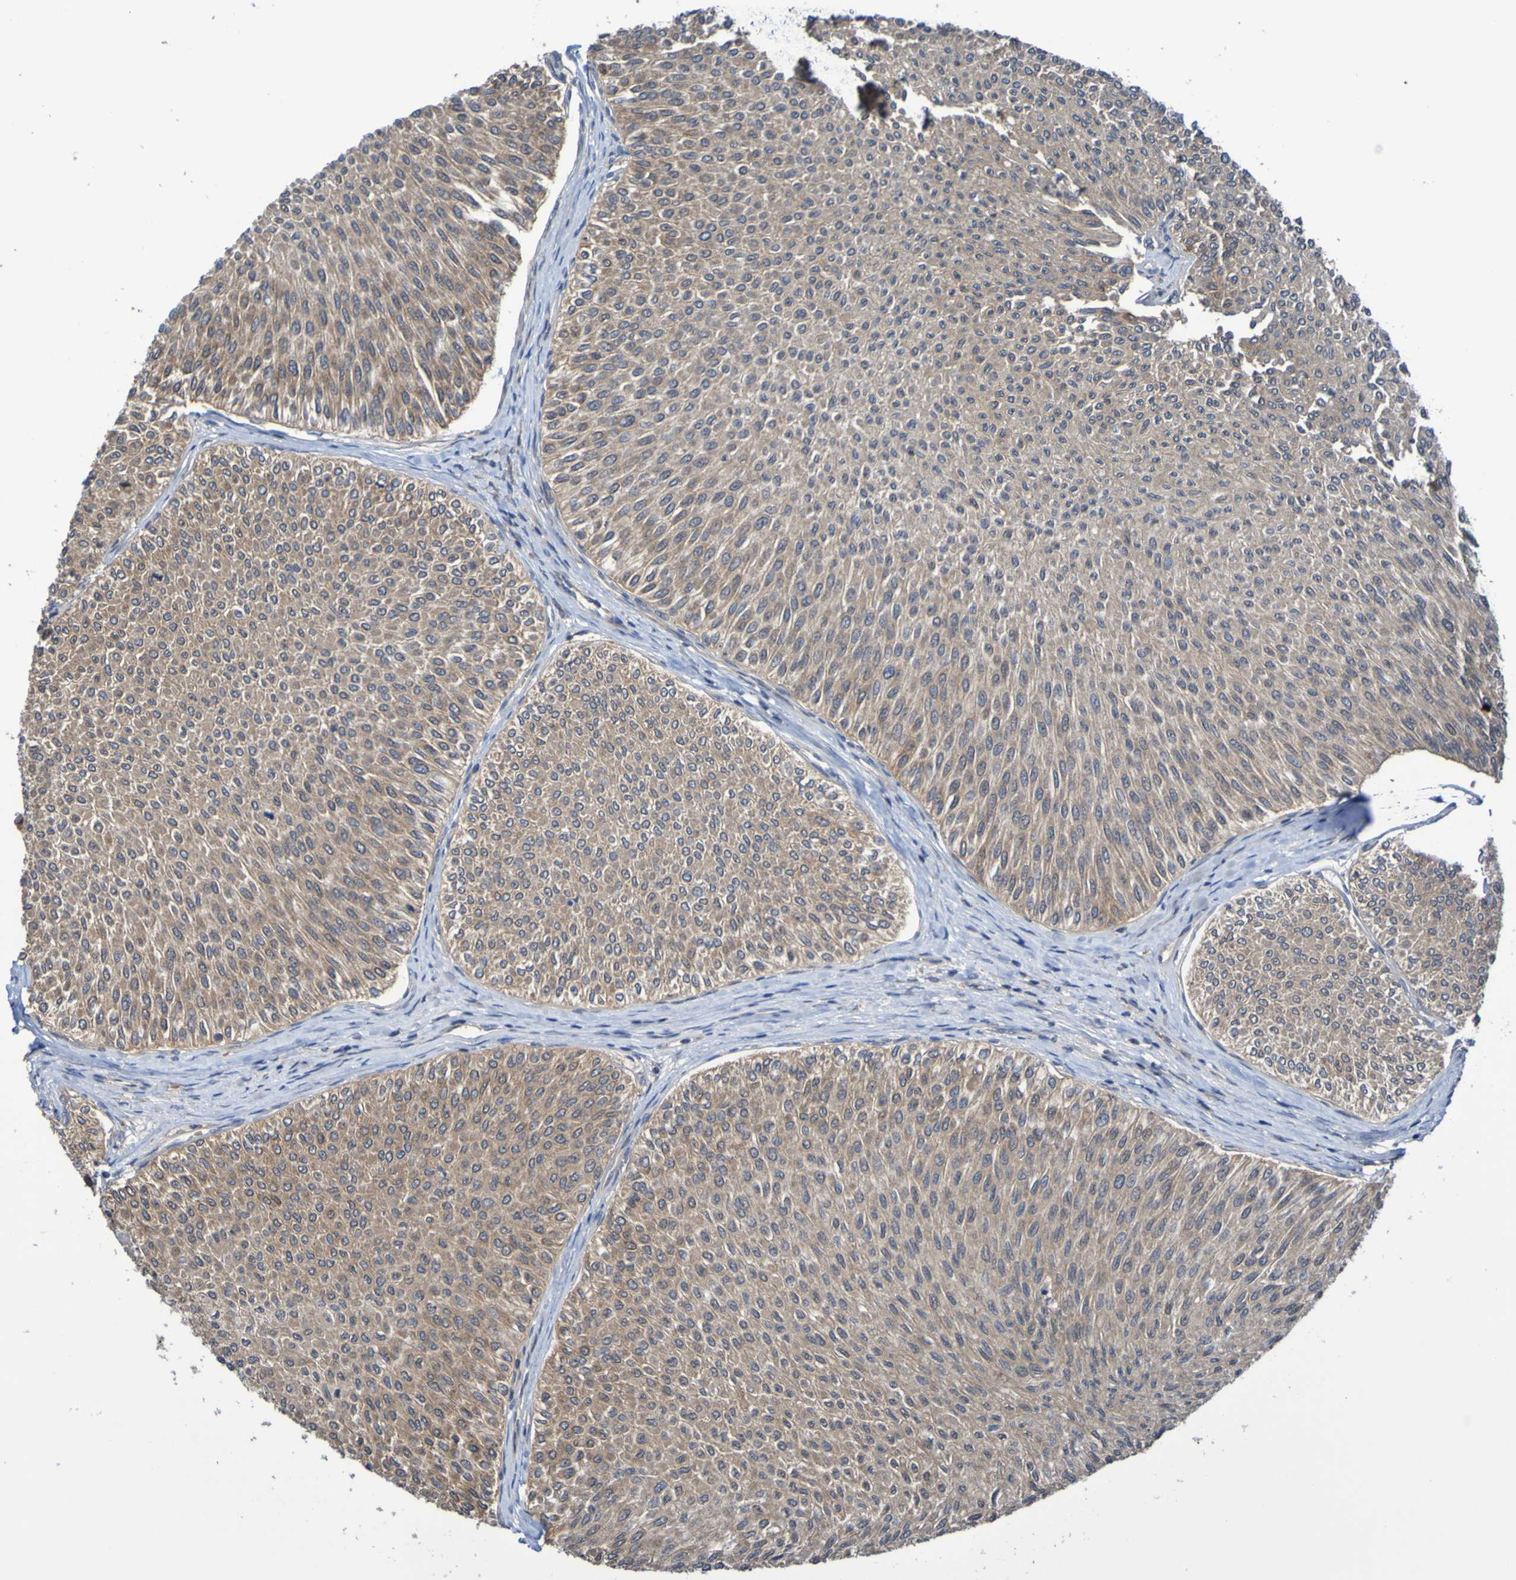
{"staining": {"intensity": "weak", "quantity": ">75%", "location": "cytoplasmic/membranous"}, "tissue": "urothelial cancer", "cell_type": "Tumor cells", "image_type": "cancer", "snomed": [{"axis": "morphology", "description": "Urothelial carcinoma, Low grade"}, {"axis": "topography", "description": "Urinary bladder"}], "caption": "The micrograph displays staining of urothelial cancer, revealing weak cytoplasmic/membranous protein expression (brown color) within tumor cells. Immunohistochemistry (ihc) stains the protein in brown and the nuclei are stained blue.", "gene": "SDK1", "patient": {"sex": "male", "age": 78}}